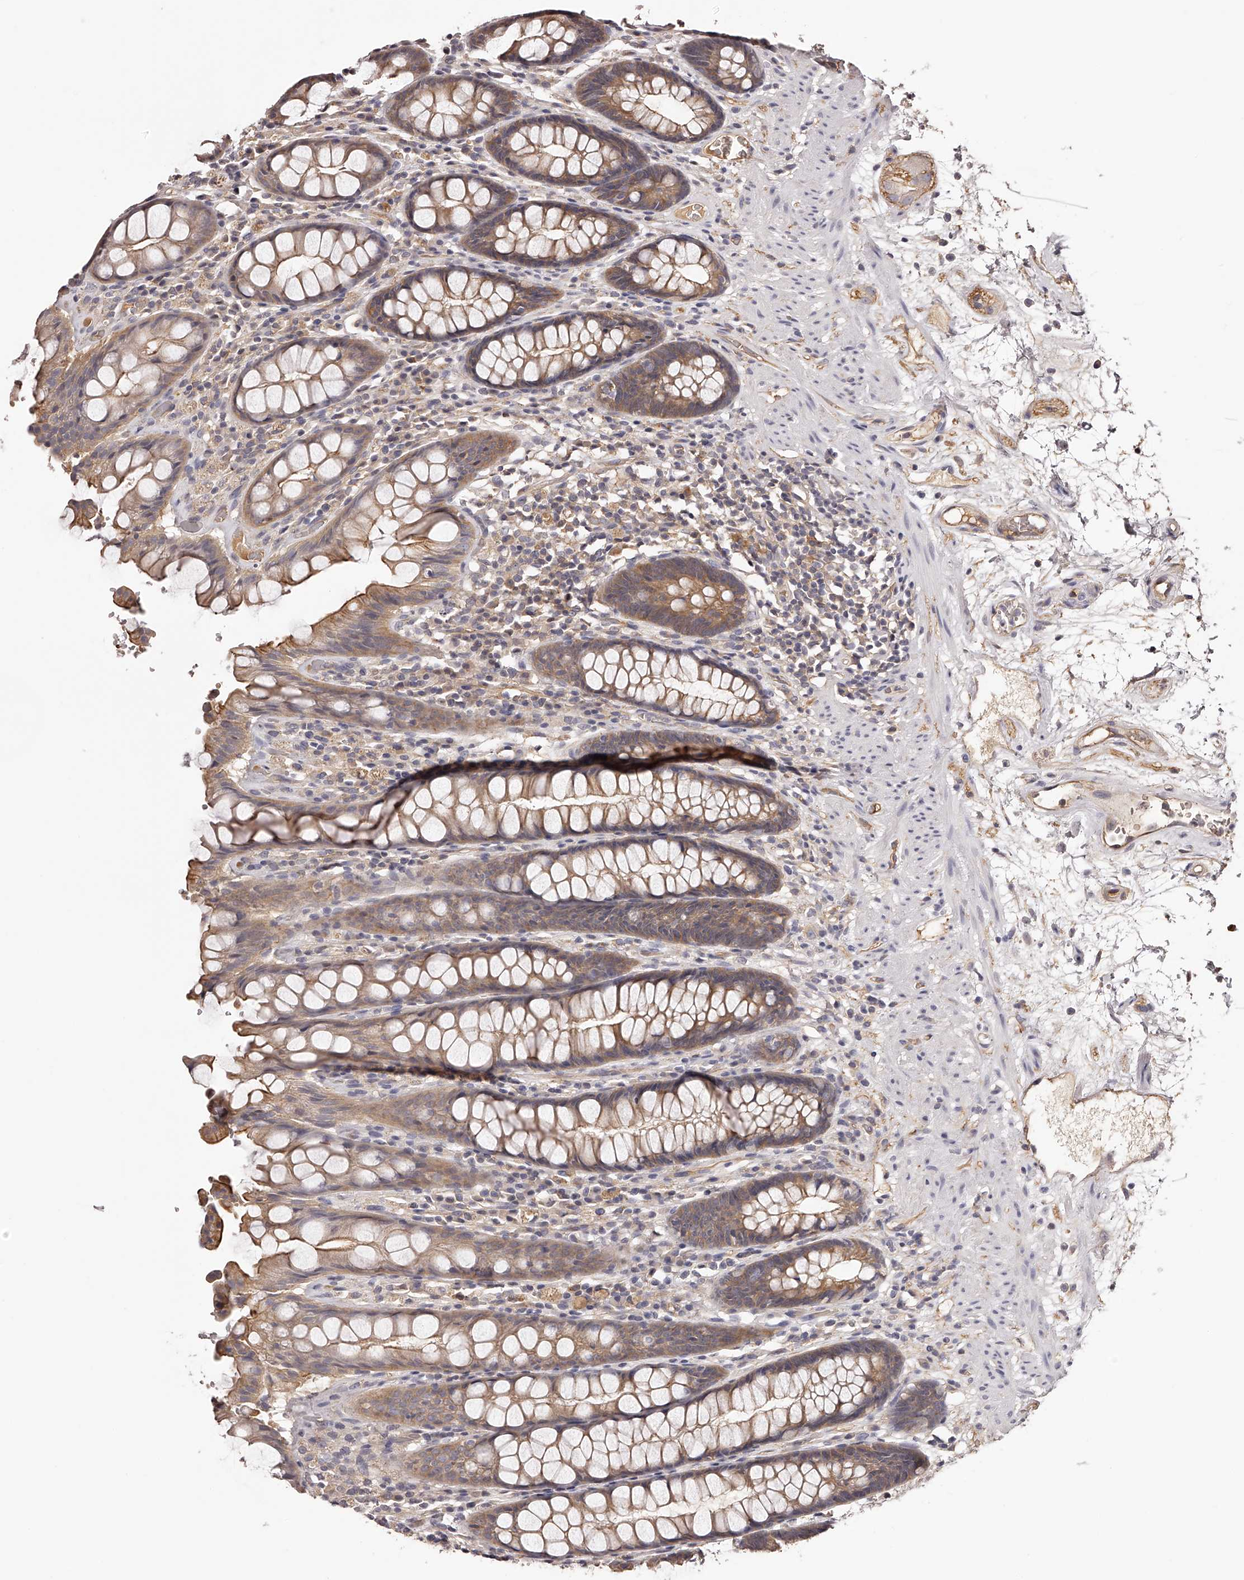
{"staining": {"intensity": "moderate", "quantity": ">75%", "location": "cytoplasmic/membranous"}, "tissue": "rectum", "cell_type": "Glandular cells", "image_type": "normal", "snomed": [{"axis": "morphology", "description": "Normal tissue, NOS"}, {"axis": "topography", "description": "Rectum"}], "caption": "A micrograph showing moderate cytoplasmic/membranous staining in about >75% of glandular cells in normal rectum, as visualized by brown immunohistochemical staining.", "gene": "LTV1", "patient": {"sex": "male", "age": 64}}